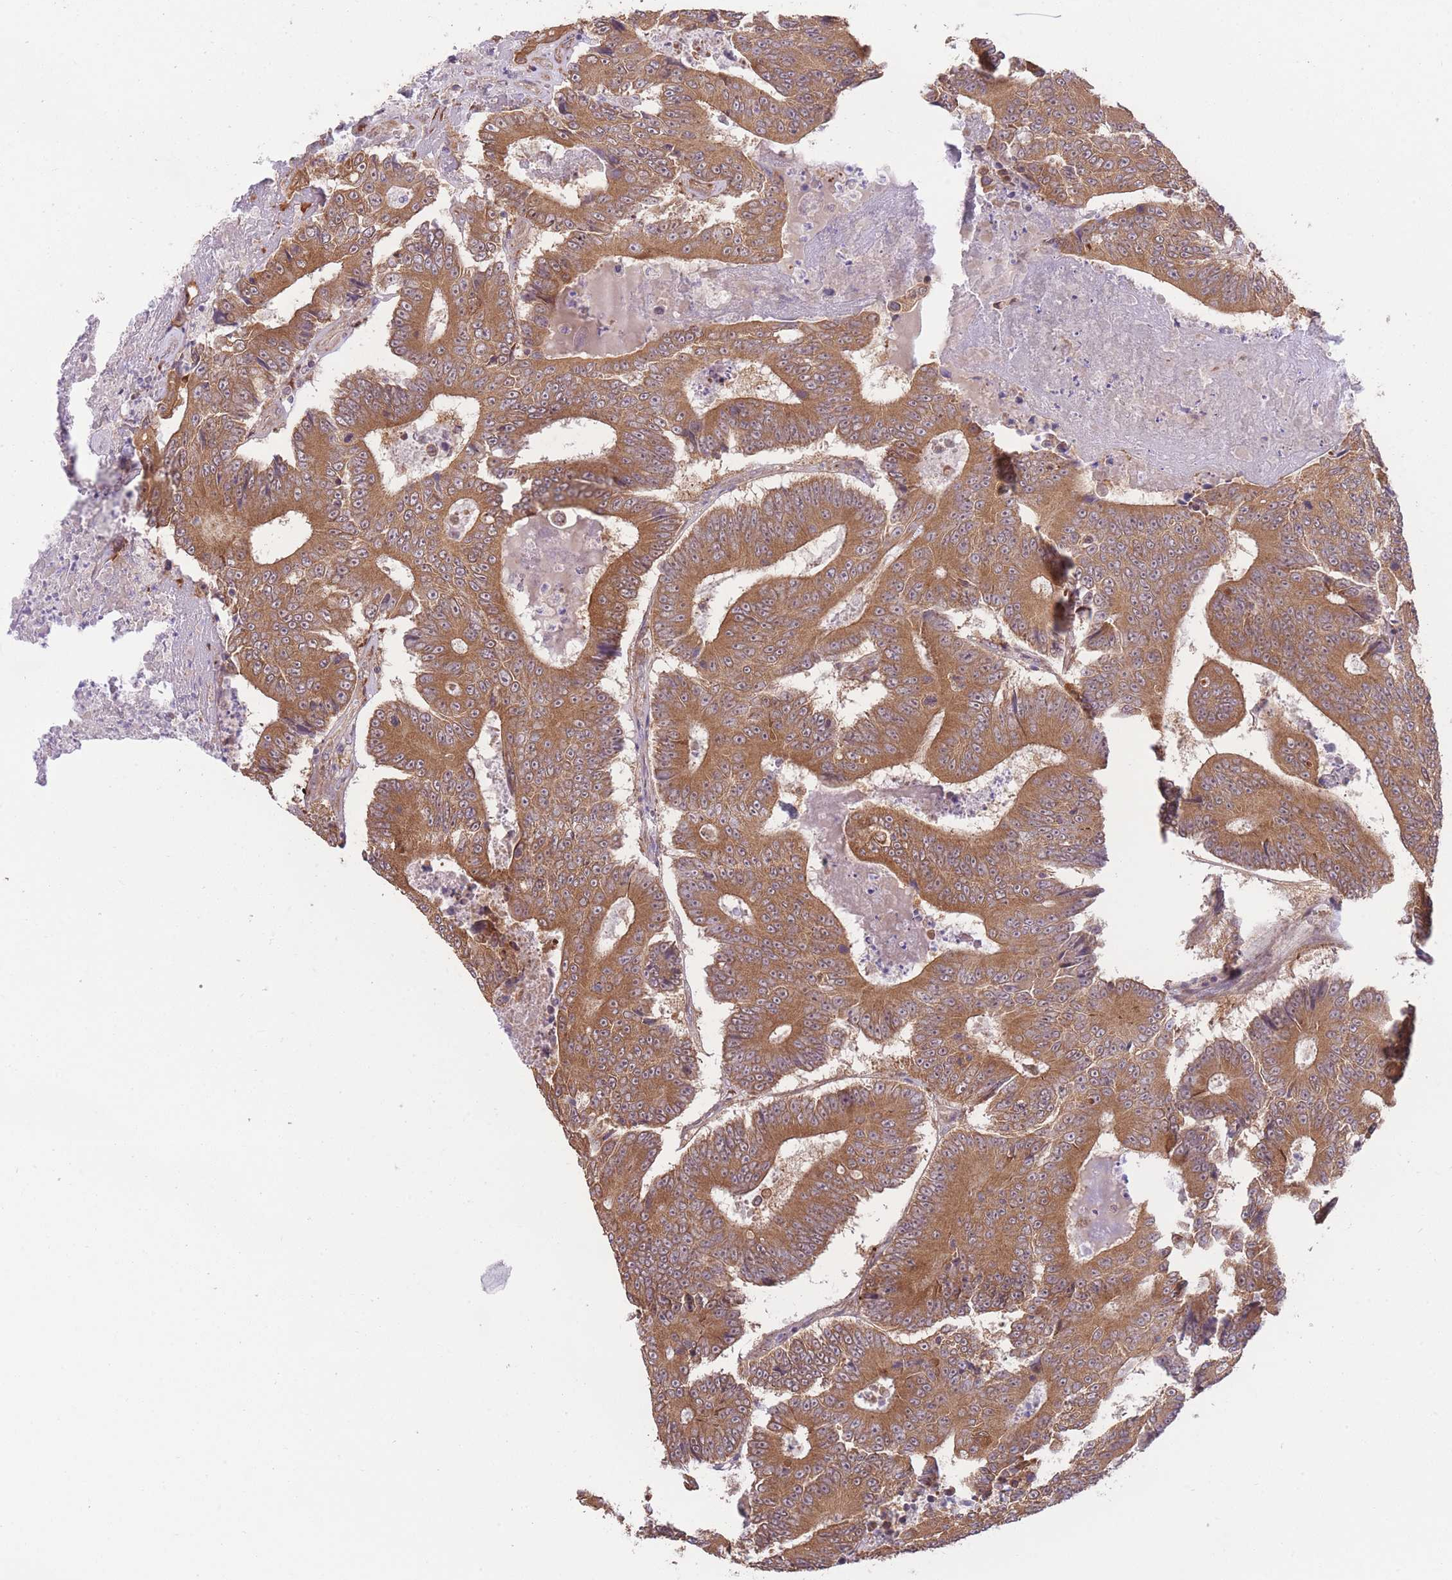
{"staining": {"intensity": "strong", "quantity": ">75%", "location": "cytoplasmic/membranous"}, "tissue": "colorectal cancer", "cell_type": "Tumor cells", "image_type": "cancer", "snomed": [{"axis": "morphology", "description": "Adenocarcinoma, NOS"}, {"axis": "topography", "description": "Colon"}], "caption": "Colorectal adenocarcinoma stained with a brown dye demonstrates strong cytoplasmic/membranous positive staining in about >75% of tumor cells.", "gene": "BOLA2B", "patient": {"sex": "male", "age": 83}}